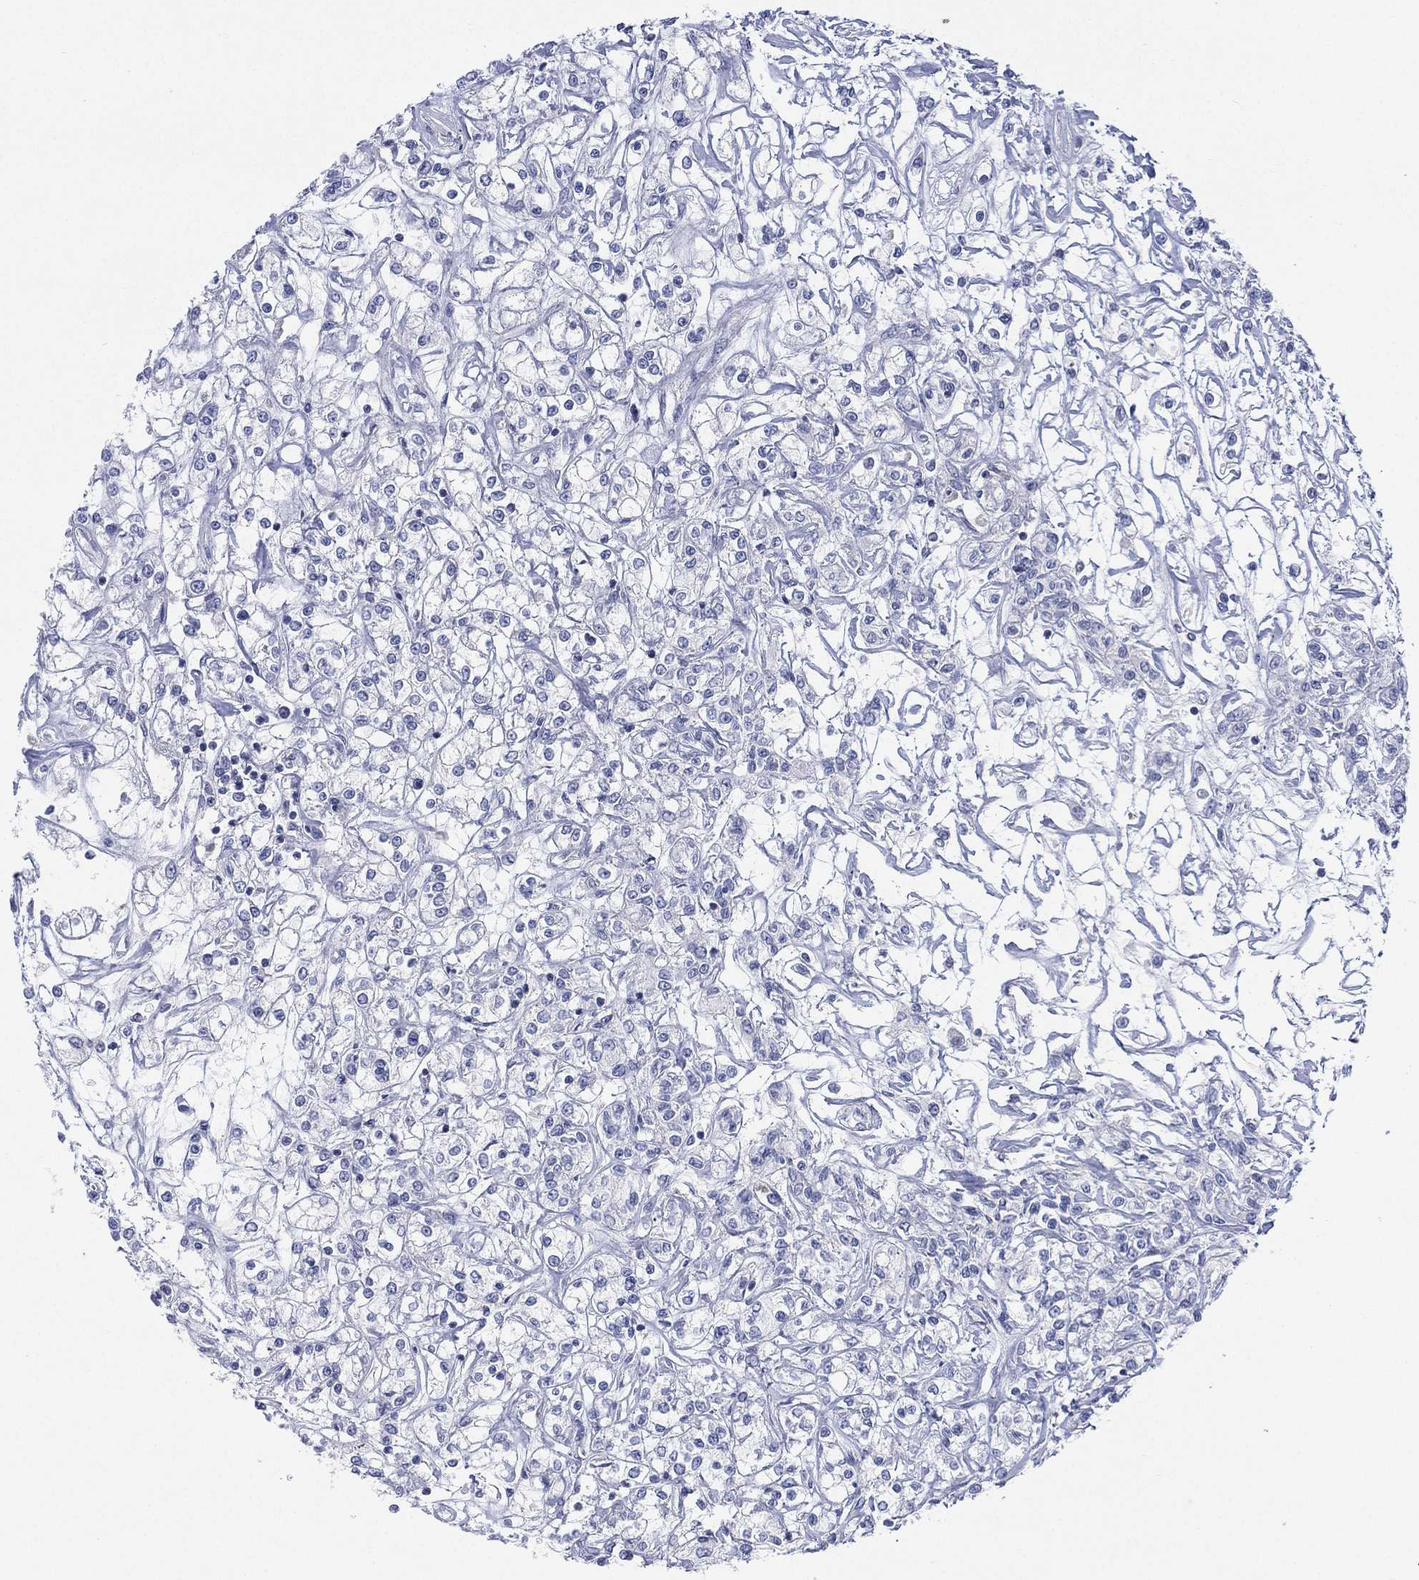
{"staining": {"intensity": "negative", "quantity": "none", "location": "none"}, "tissue": "renal cancer", "cell_type": "Tumor cells", "image_type": "cancer", "snomed": [{"axis": "morphology", "description": "Adenocarcinoma, NOS"}, {"axis": "topography", "description": "Kidney"}], "caption": "High power microscopy histopathology image of an IHC photomicrograph of renal cancer, revealing no significant expression in tumor cells.", "gene": "SEPTIN1", "patient": {"sex": "female", "age": 59}}